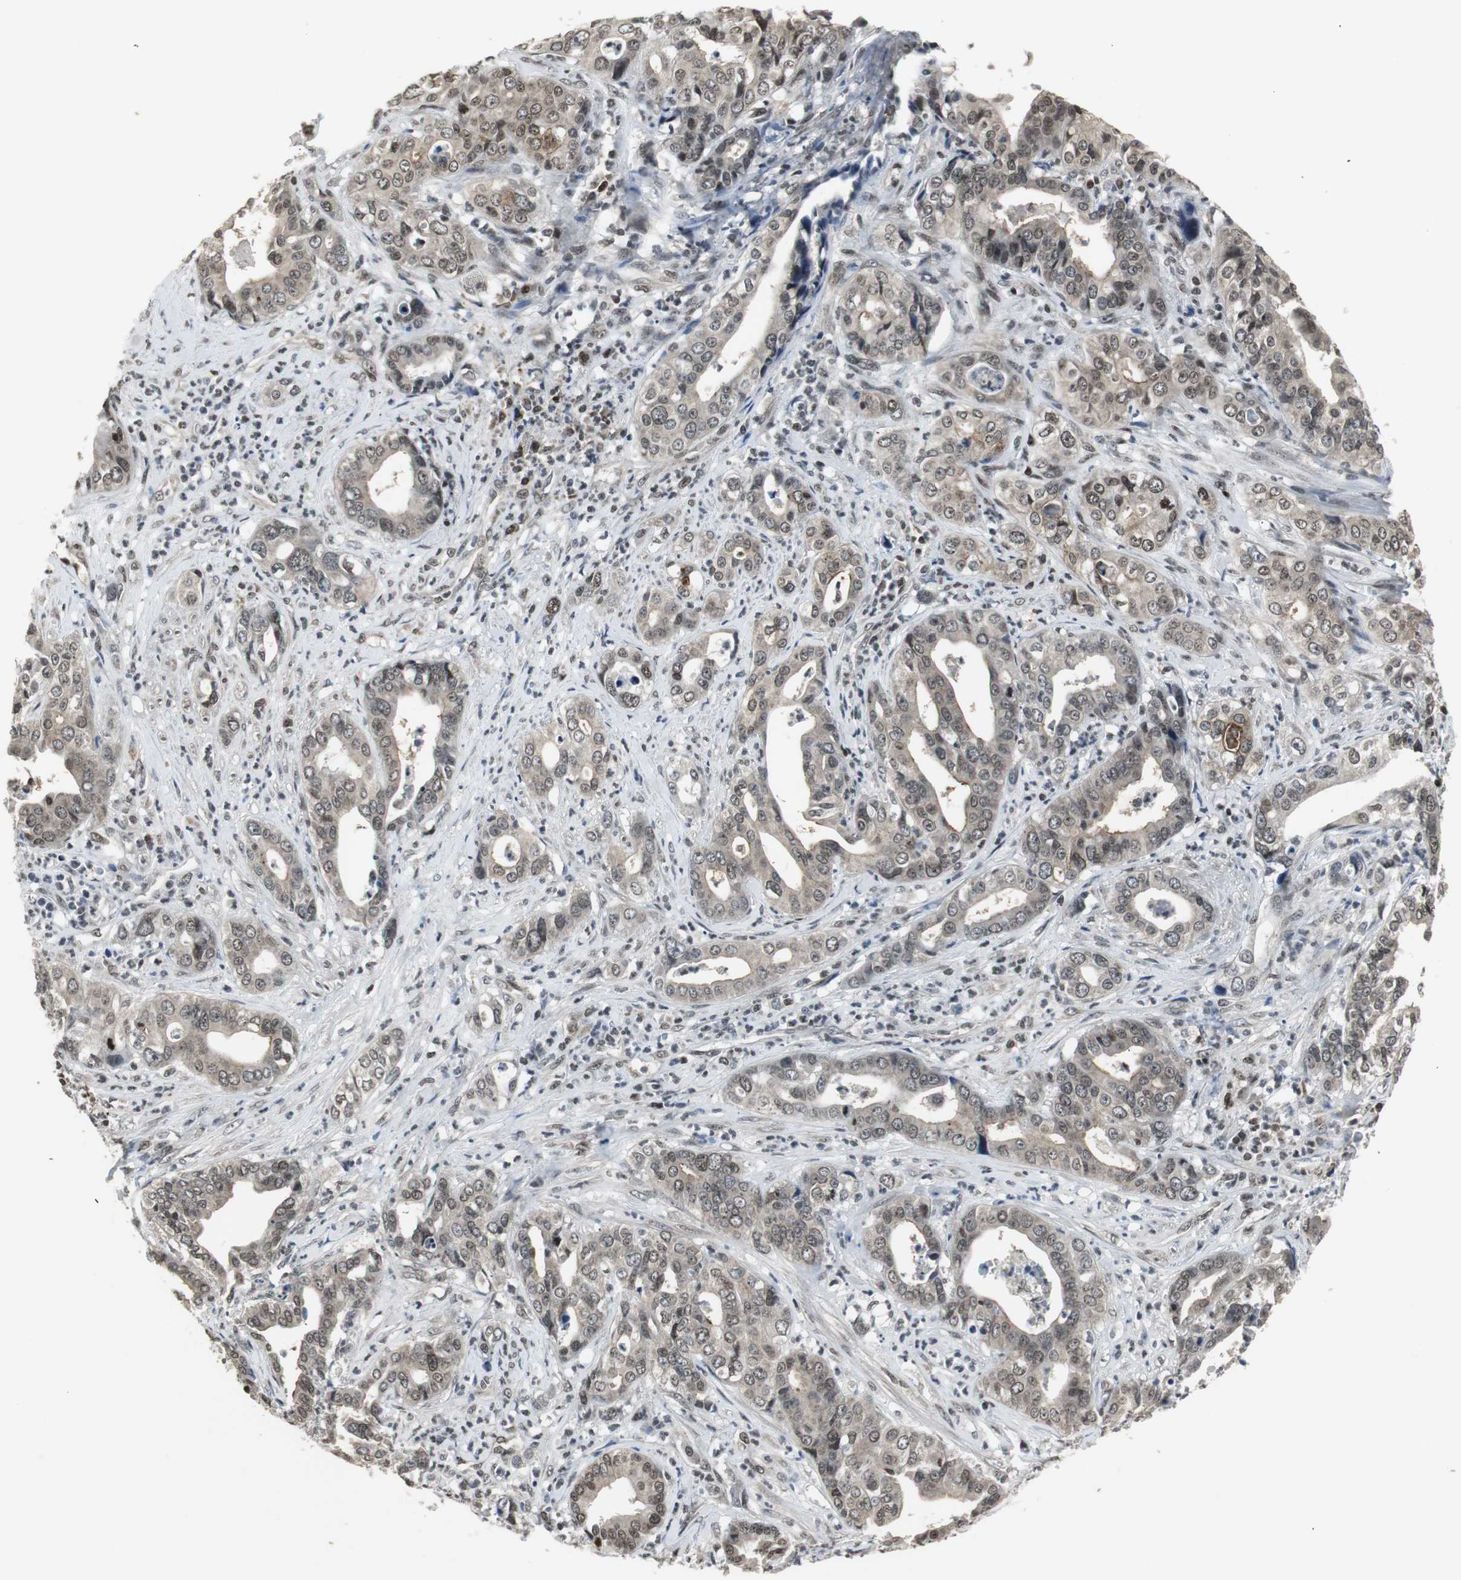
{"staining": {"intensity": "moderate", "quantity": ">75%", "location": "cytoplasmic/membranous,nuclear"}, "tissue": "liver cancer", "cell_type": "Tumor cells", "image_type": "cancer", "snomed": [{"axis": "morphology", "description": "Cholangiocarcinoma"}, {"axis": "topography", "description": "Liver"}], "caption": "Immunohistochemical staining of cholangiocarcinoma (liver) demonstrates medium levels of moderate cytoplasmic/membranous and nuclear staining in about >75% of tumor cells.", "gene": "MPG", "patient": {"sex": "female", "age": 61}}